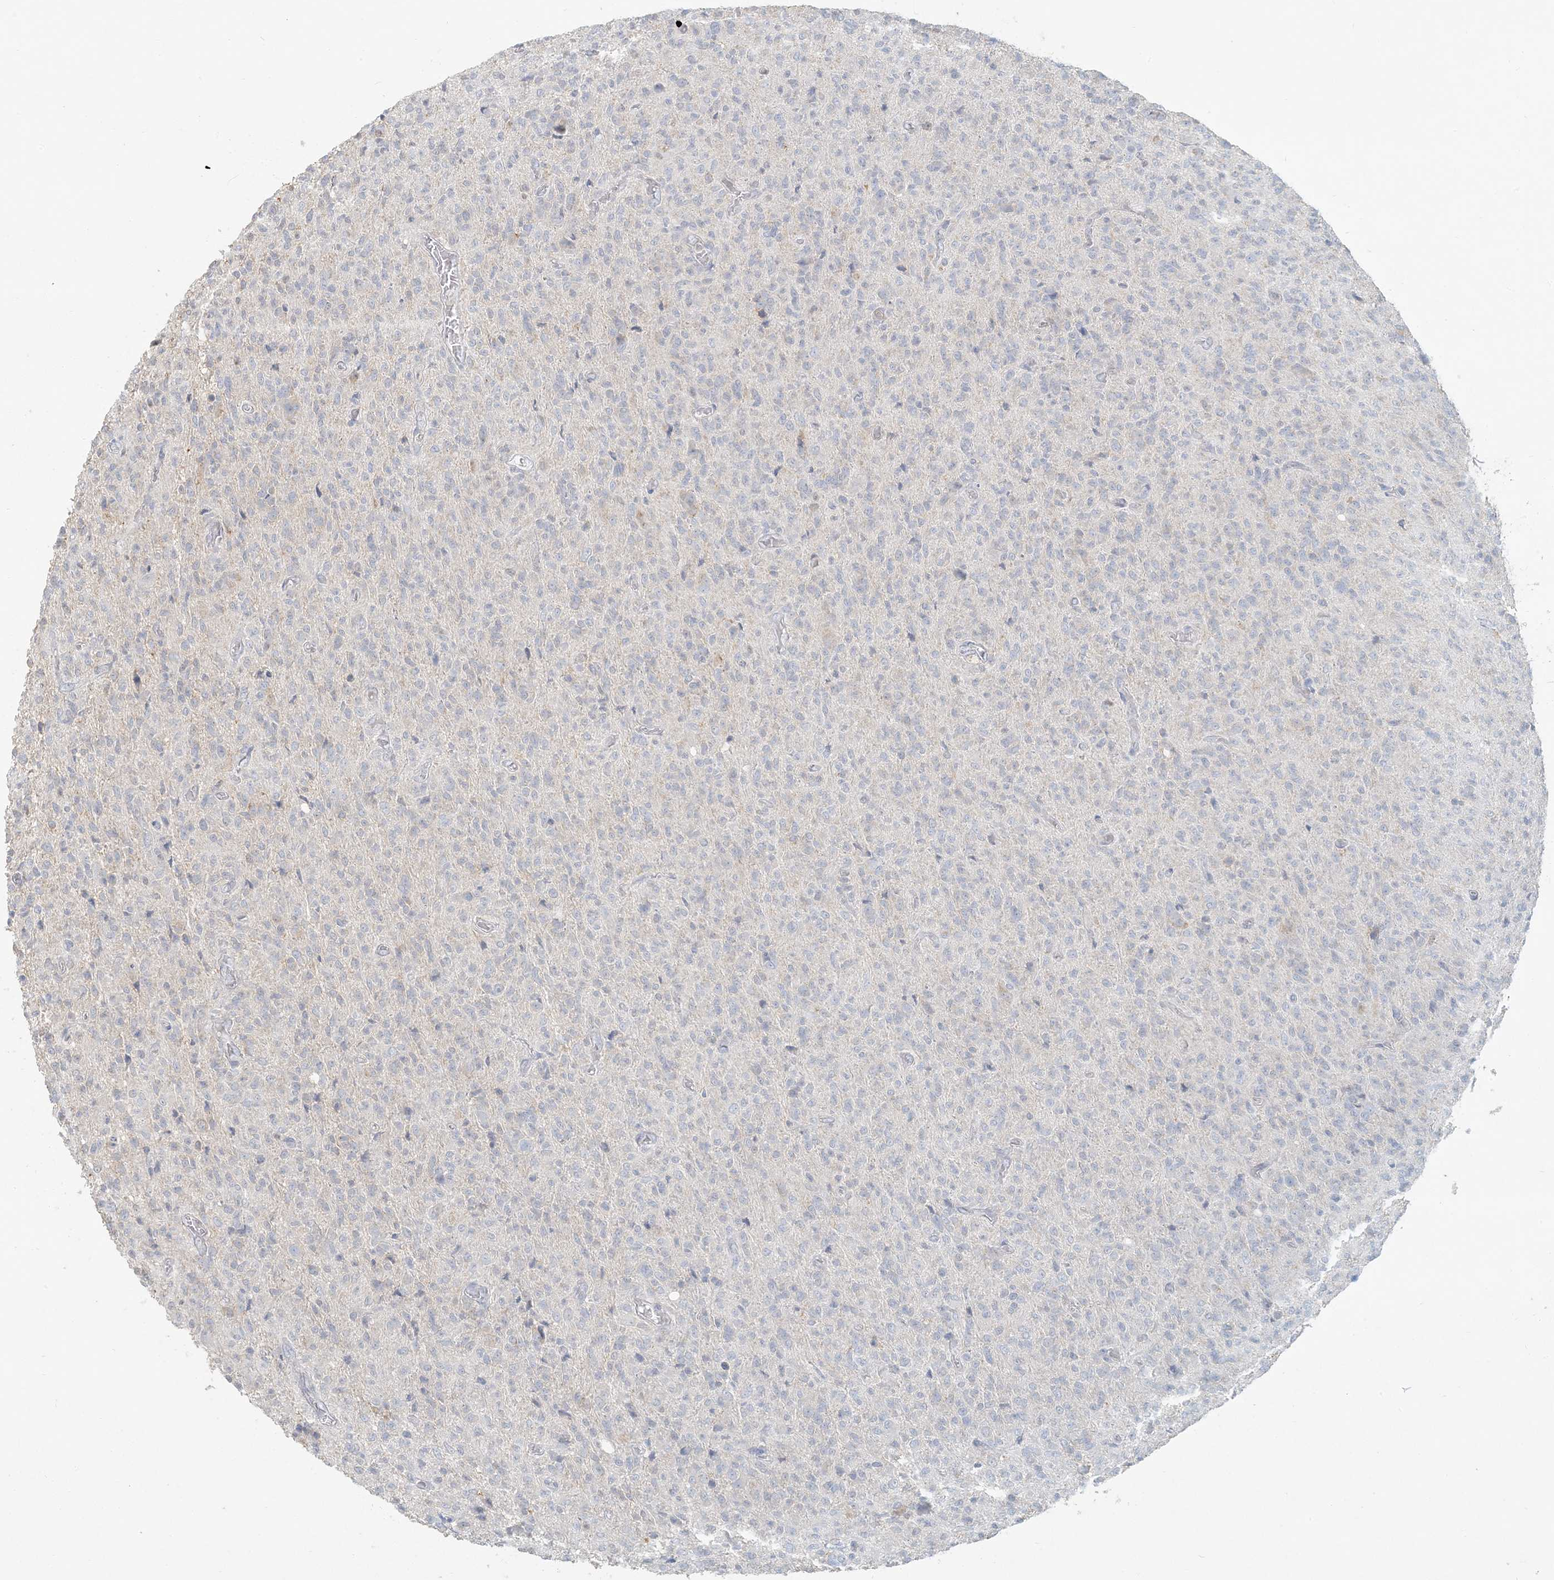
{"staining": {"intensity": "negative", "quantity": "none", "location": "none"}, "tissue": "glioma", "cell_type": "Tumor cells", "image_type": "cancer", "snomed": [{"axis": "morphology", "description": "Glioma, malignant, High grade"}, {"axis": "topography", "description": "Brain"}], "caption": "Tumor cells are negative for brown protein staining in glioma.", "gene": "HACL1", "patient": {"sex": "female", "age": 57}}